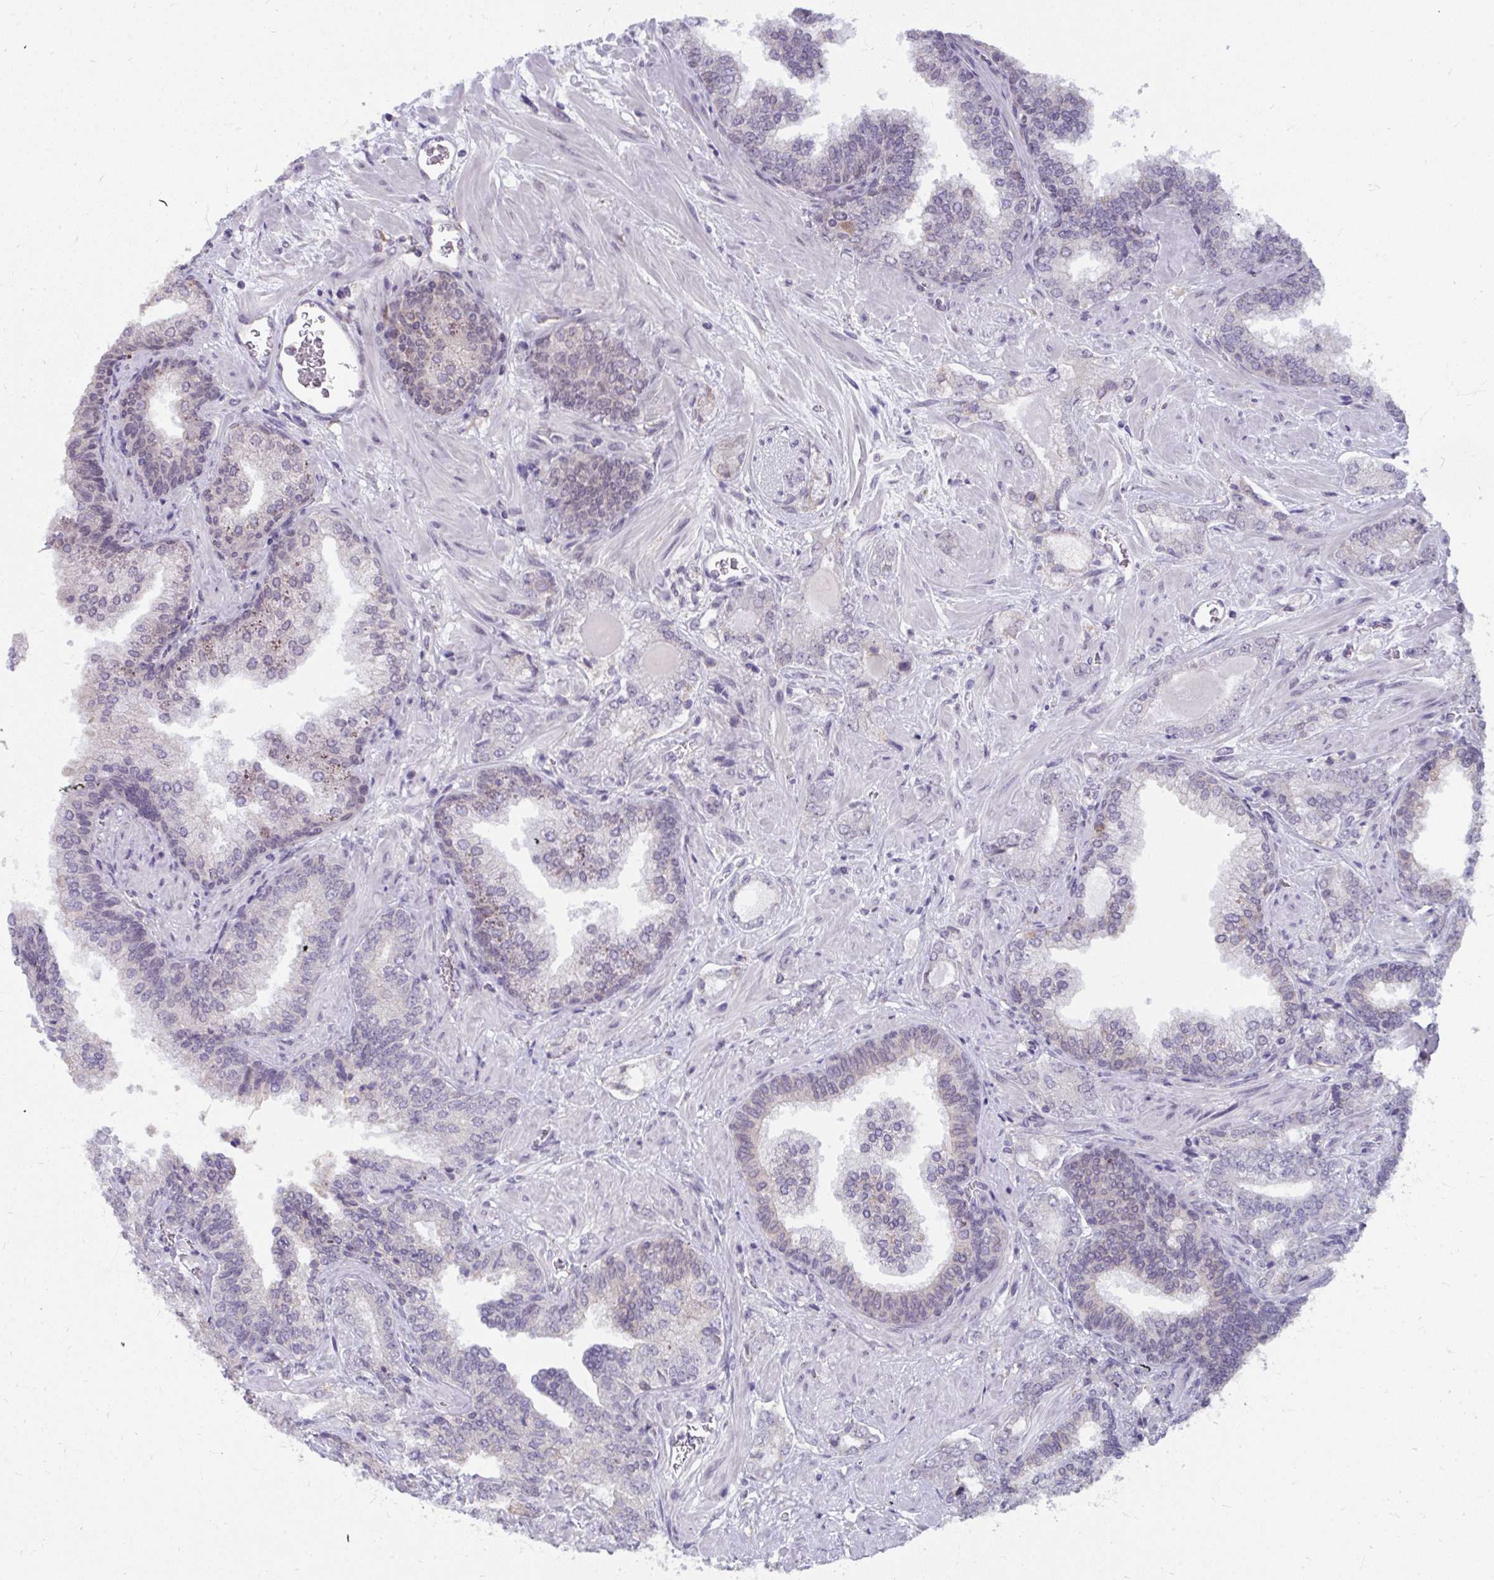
{"staining": {"intensity": "negative", "quantity": "none", "location": "none"}, "tissue": "prostate cancer", "cell_type": "Tumor cells", "image_type": "cancer", "snomed": [{"axis": "morphology", "description": "Adenocarcinoma, High grade"}, {"axis": "topography", "description": "Prostate"}], "caption": "DAB immunohistochemical staining of prostate cancer exhibits no significant staining in tumor cells.", "gene": "NMNAT1", "patient": {"sex": "male", "age": 60}}